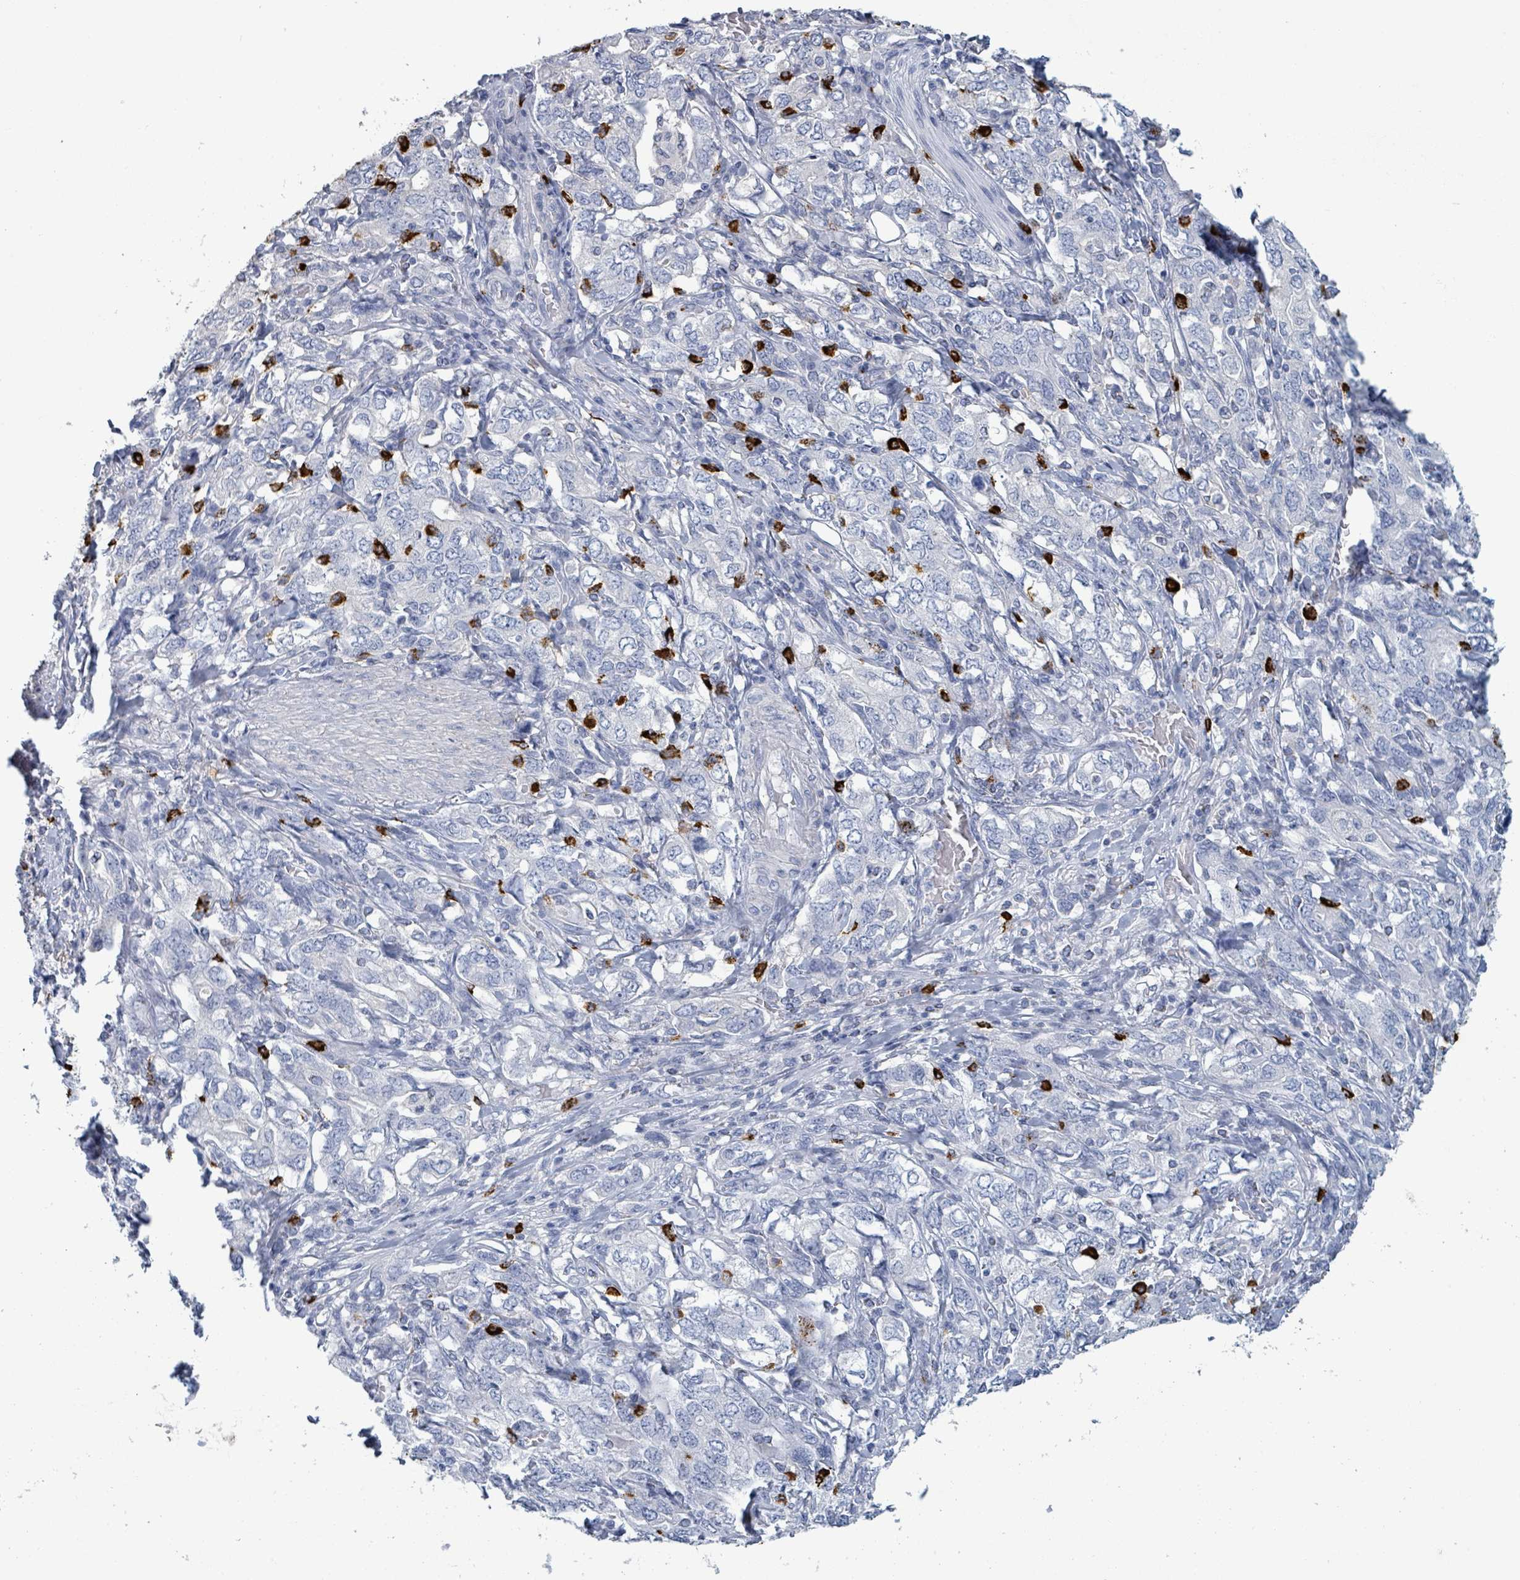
{"staining": {"intensity": "negative", "quantity": "none", "location": "none"}, "tissue": "stomach cancer", "cell_type": "Tumor cells", "image_type": "cancer", "snomed": [{"axis": "morphology", "description": "Adenocarcinoma, NOS"}, {"axis": "topography", "description": "Stomach, upper"}, {"axis": "topography", "description": "Stomach"}], "caption": "A high-resolution image shows immunohistochemistry staining of stomach adenocarcinoma, which exhibits no significant positivity in tumor cells. (DAB (3,3'-diaminobenzidine) immunohistochemistry (IHC), high magnification).", "gene": "VPS13D", "patient": {"sex": "male", "age": 62}}